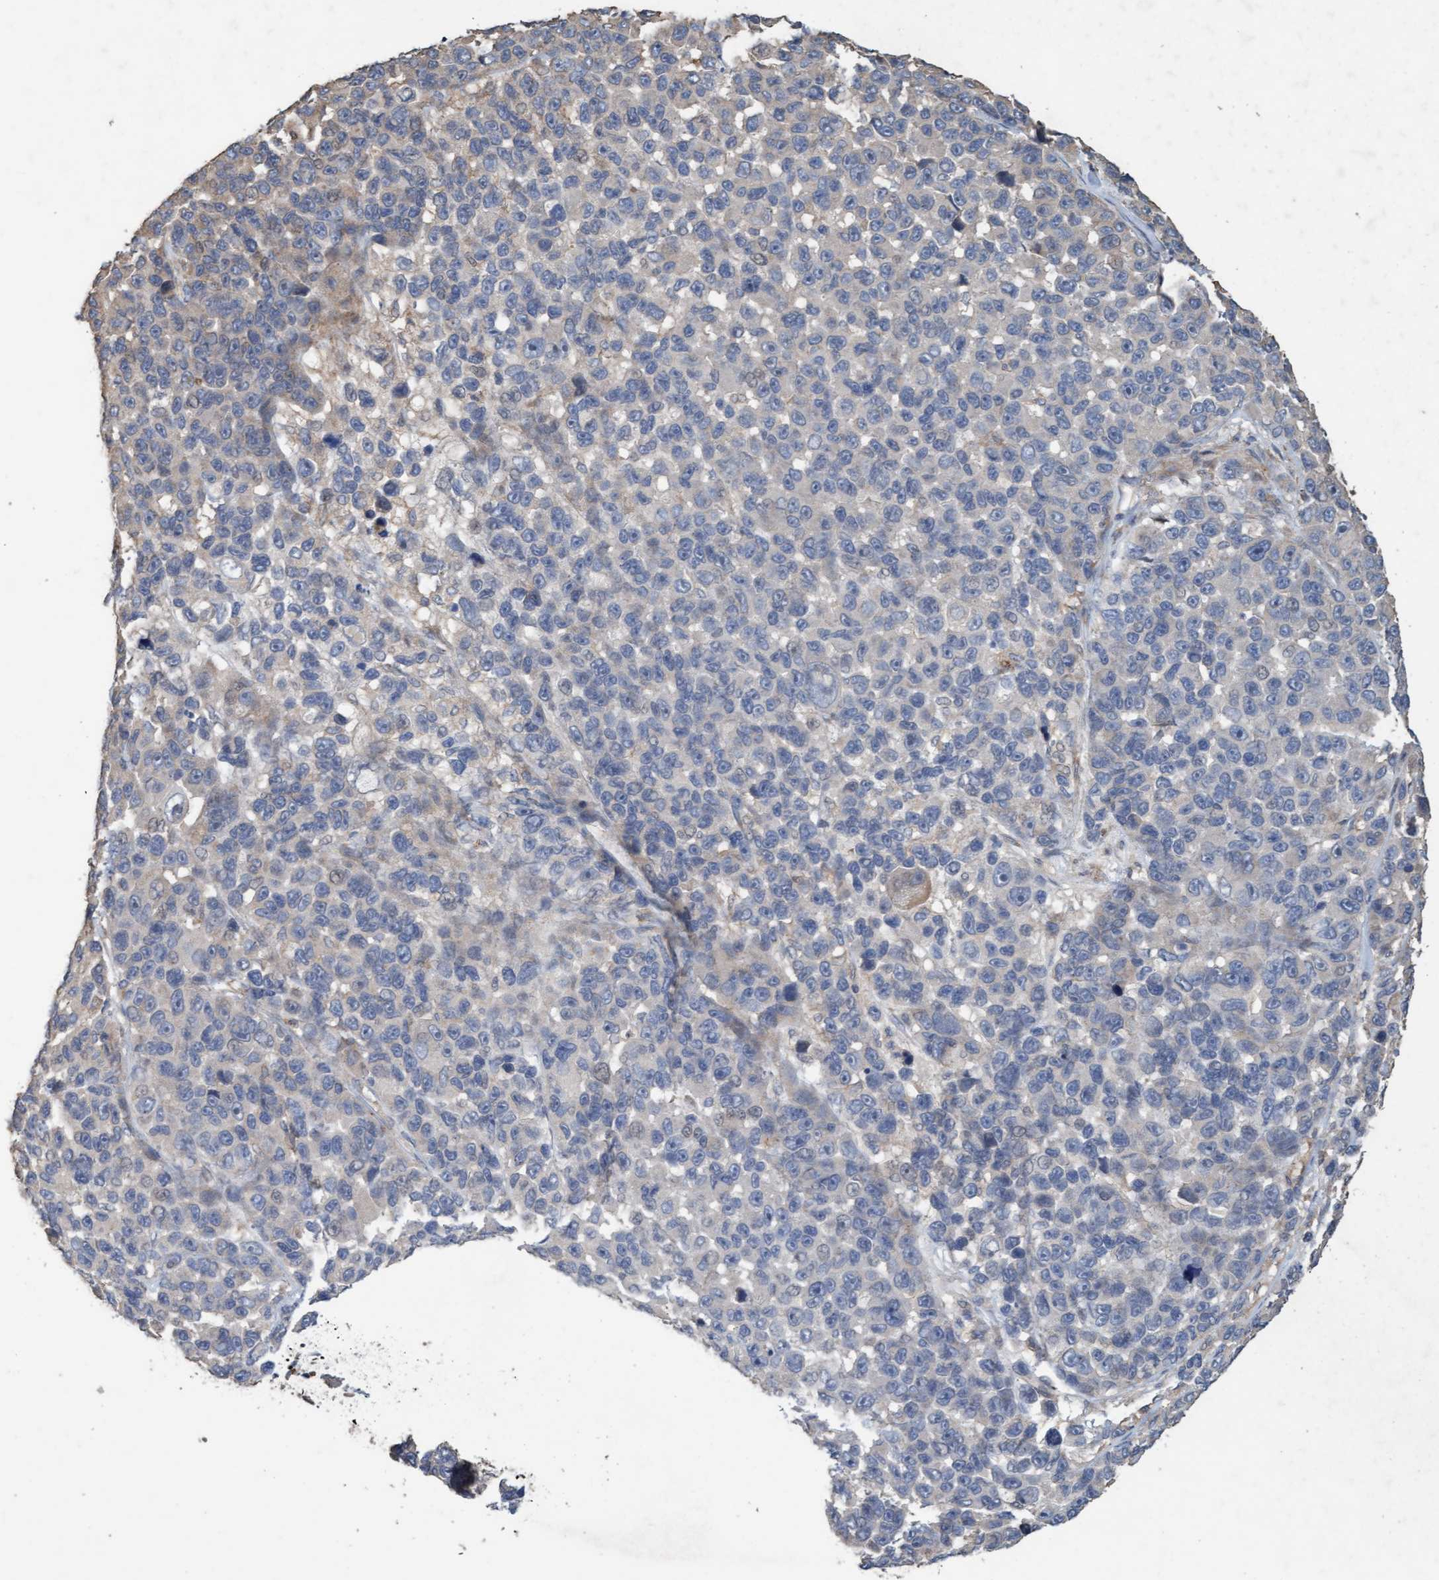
{"staining": {"intensity": "negative", "quantity": "none", "location": "none"}, "tissue": "melanoma", "cell_type": "Tumor cells", "image_type": "cancer", "snomed": [{"axis": "morphology", "description": "Malignant melanoma, NOS"}, {"axis": "topography", "description": "Skin"}], "caption": "The photomicrograph reveals no significant staining in tumor cells of malignant melanoma.", "gene": "LONRF1", "patient": {"sex": "male", "age": 53}}